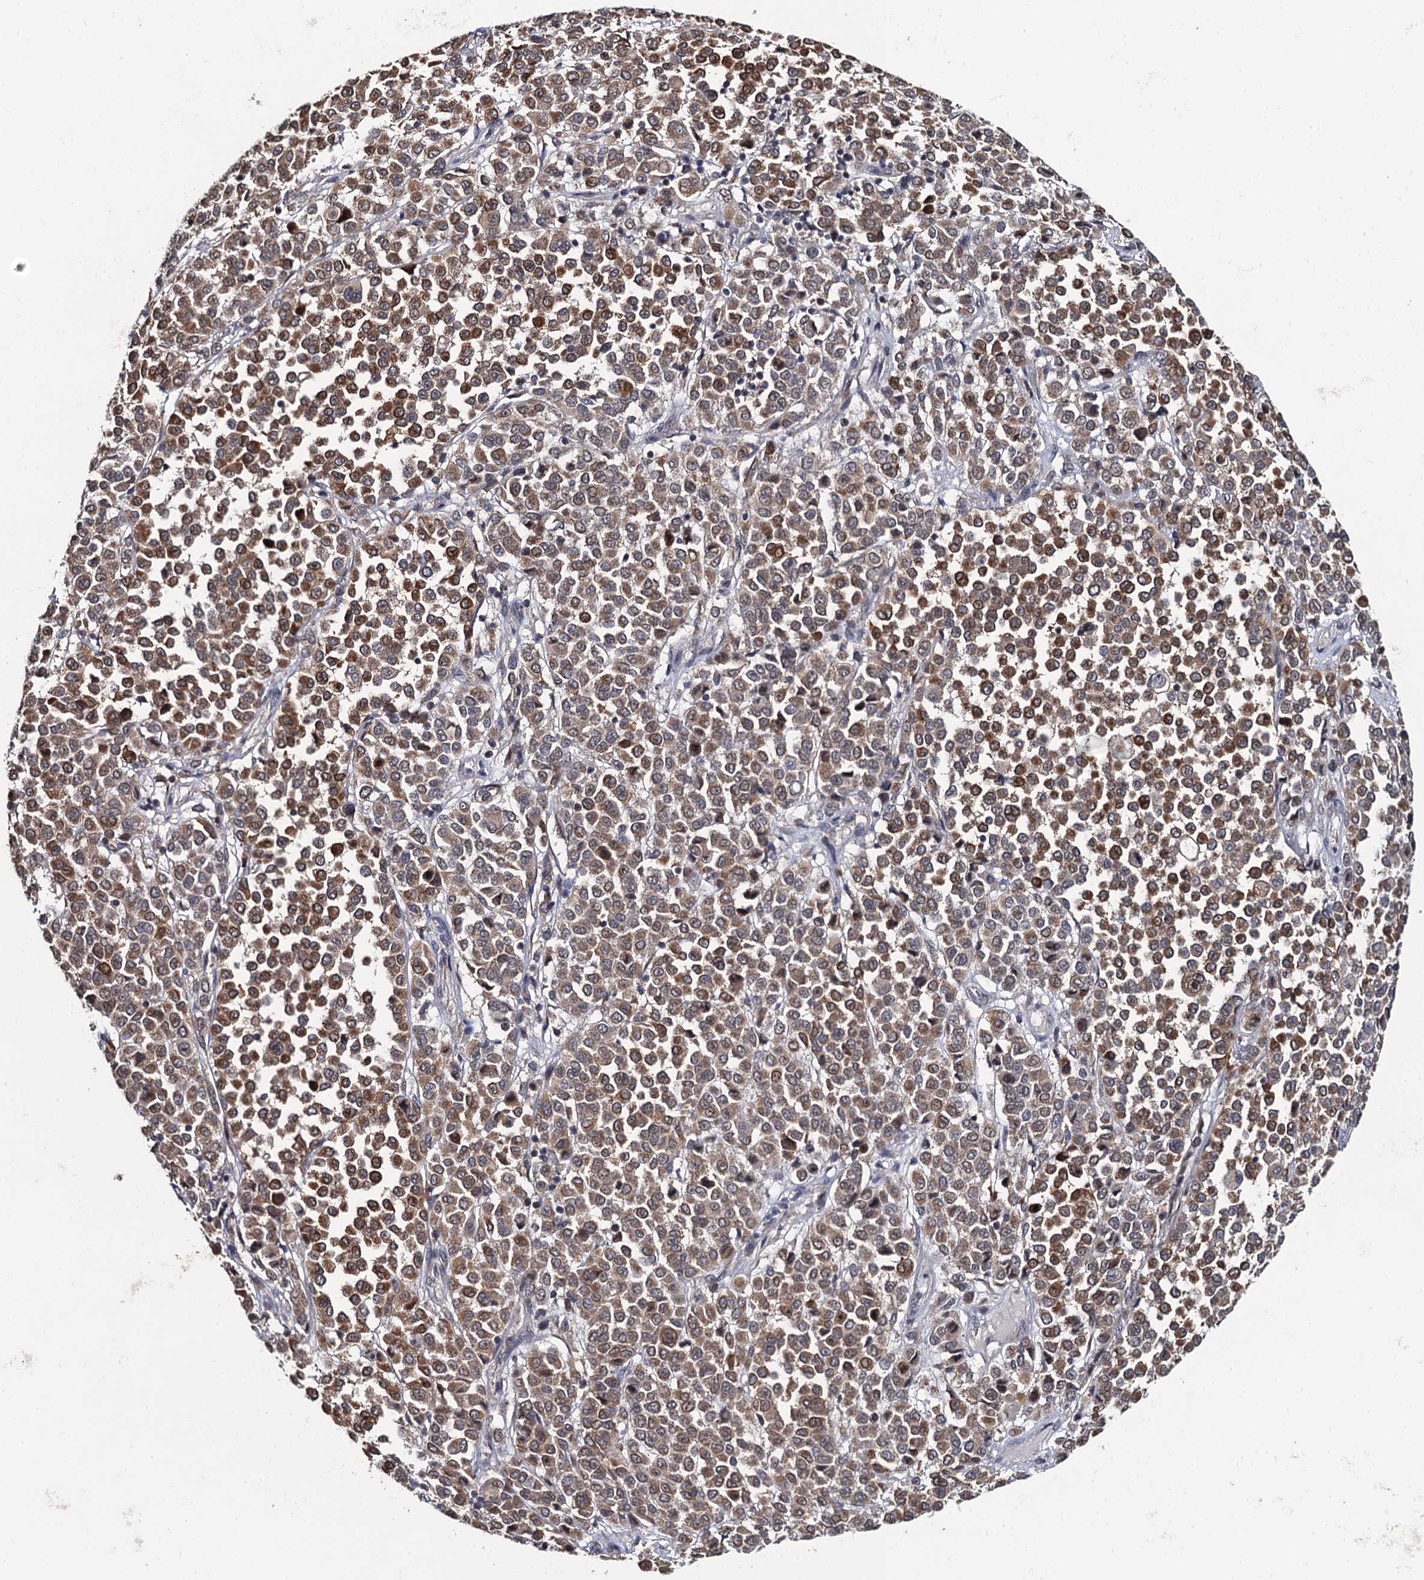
{"staining": {"intensity": "moderate", "quantity": ">75%", "location": "cytoplasmic/membranous"}, "tissue": "melanoma", "cell_type": "Tumor cells", "image_type": "cancer", "snomed": [{"axis": "morphology", "description": "Malignant melanoma, Metastatic site"}, {"axis": "topography", "description": "Pancreas"}], "caption": "Melanoma stained with DAB immunohistochemistry displays medium levels of moderate cytoplasmic/membranous expression in about >75% of tumor cells.", "gene": "LRRC63", "patient": {"sex": "female", "age": 30}}